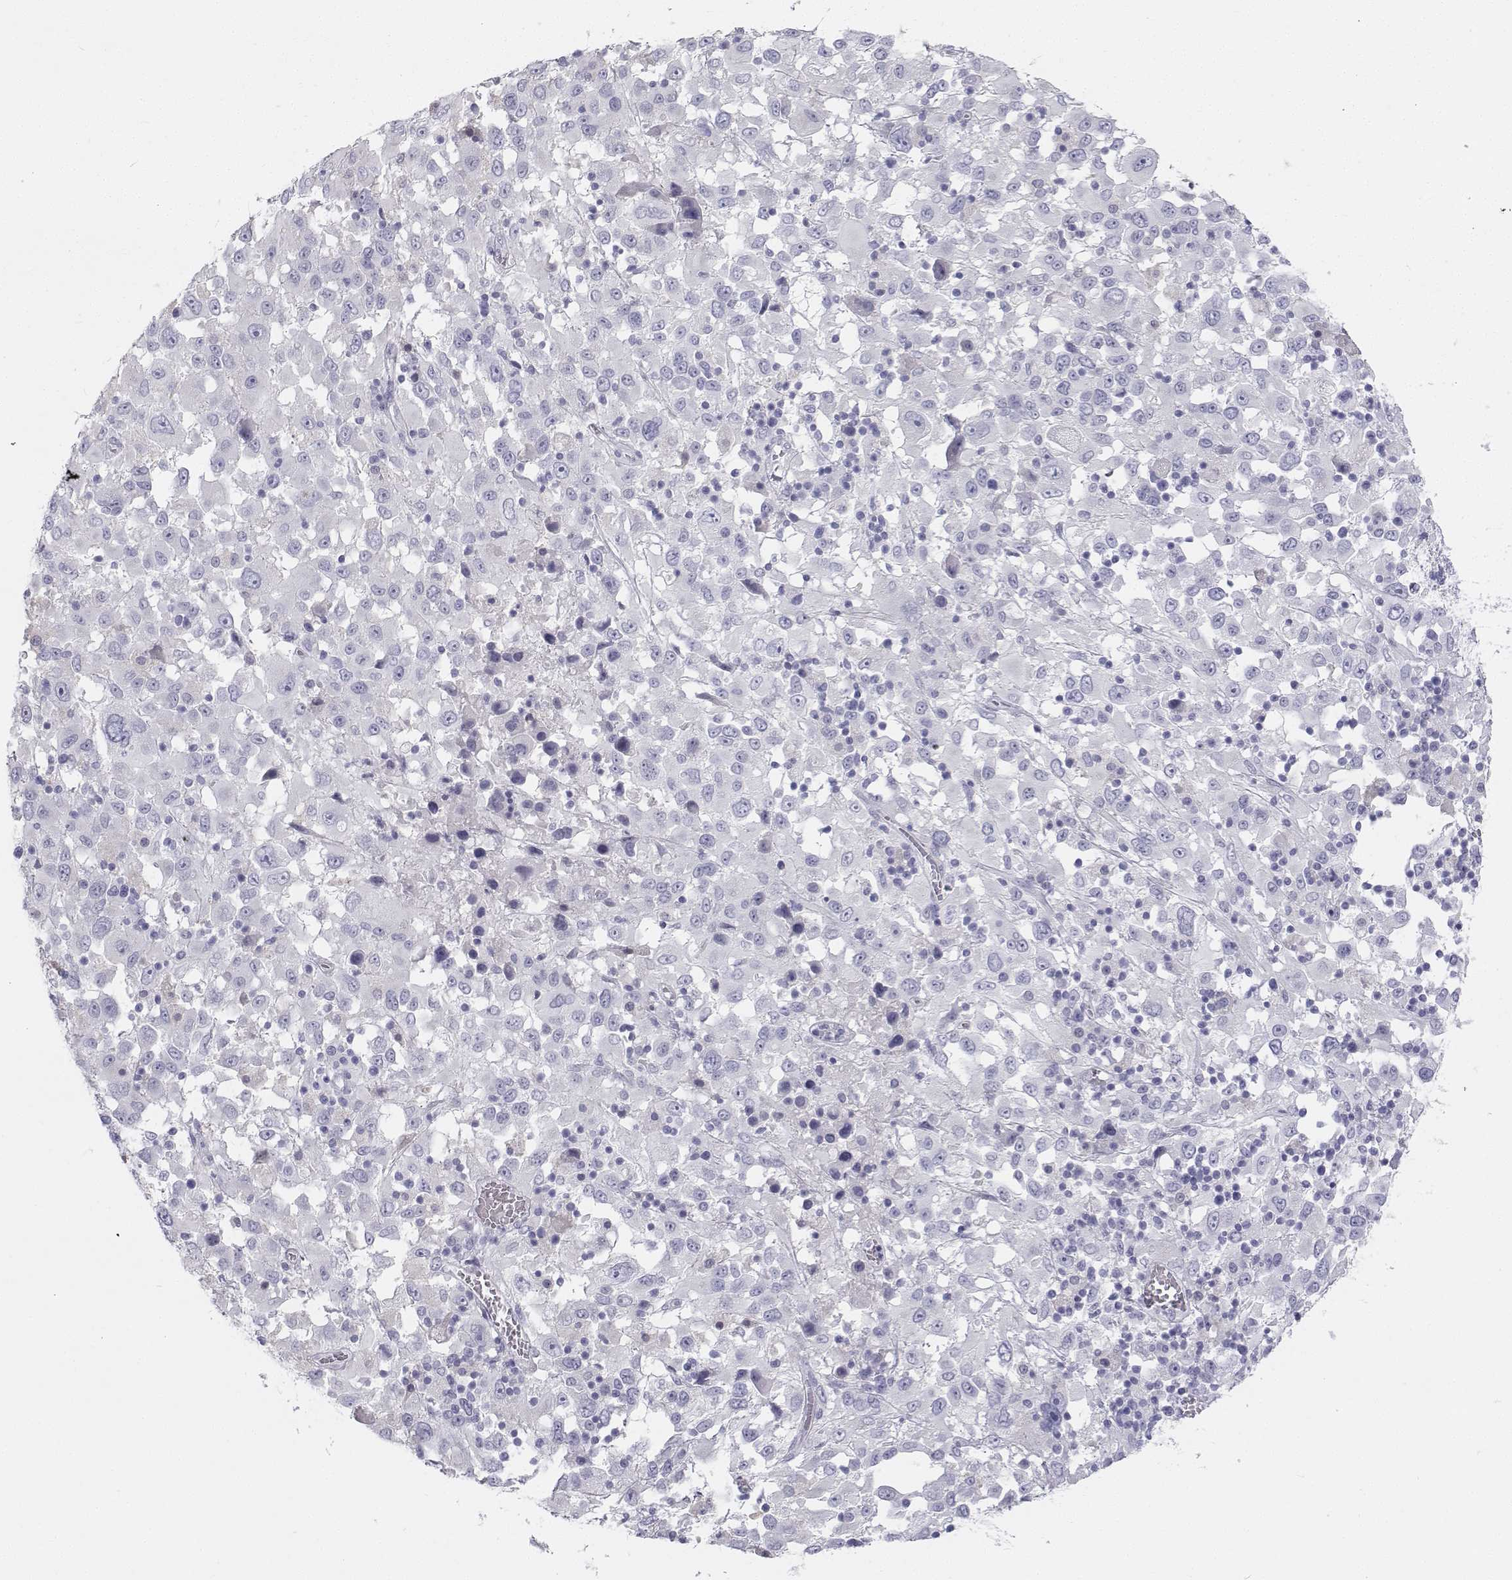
{"staining": {"intensity": "negative", "quantity": "none", "location": "none"}, "tissue": "melanoma", "cell_type": "Tumor cells", "image_type": "cancer", "snomed": [{"axis": "morphology", "description": "Malignant melanoma, Metastatic site"}, {"axis": "topography", "description": "Soft tissue"}], "caption": "A high-resolution image shows IHC staining of malignant melanoma (metastatic site), which demonstrates no significant staining in tumor cells.", "gene": "TTN", "patient": {"sex": "male", "age": 50}}